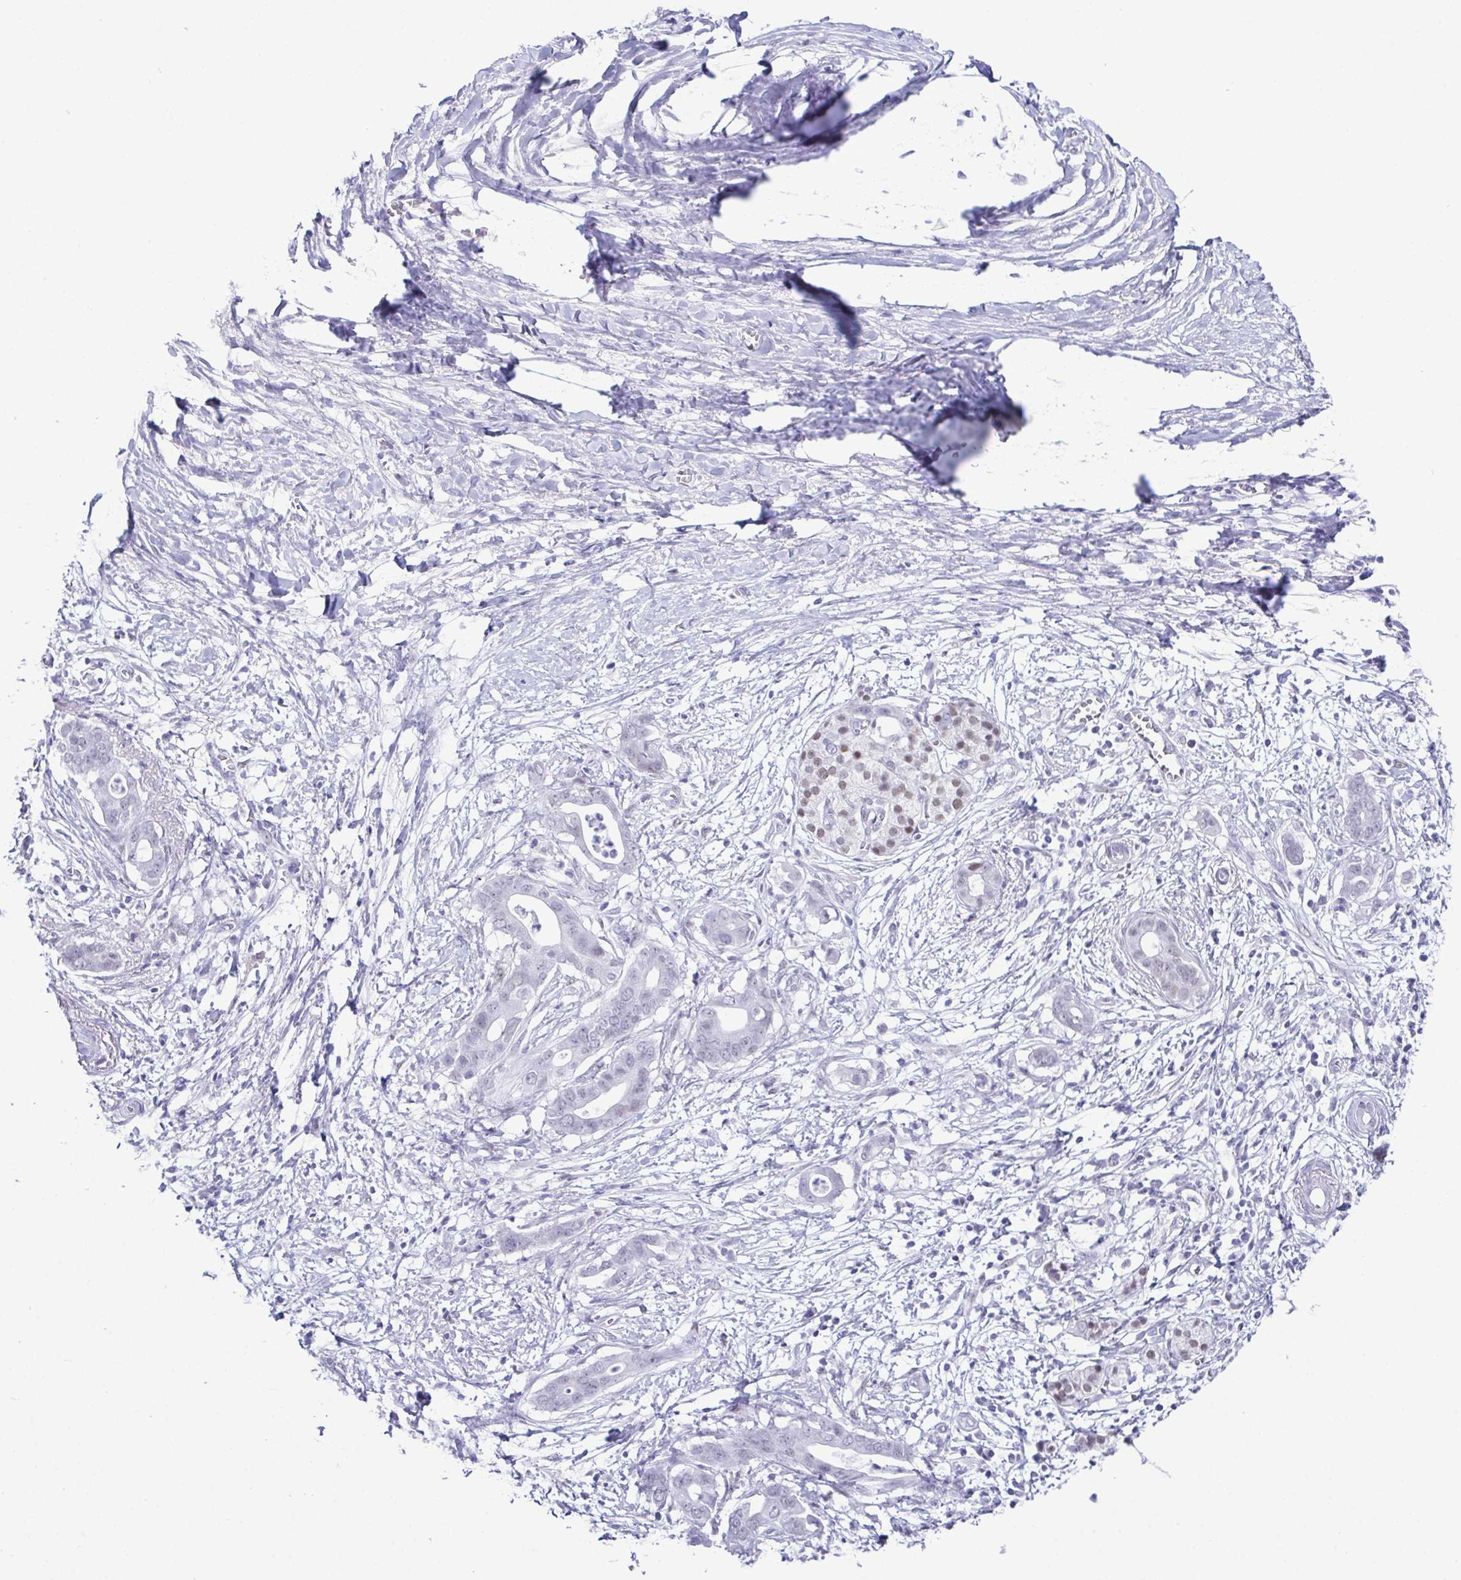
{"staining": {"intensity": "negative", "quantity": "none", "location": "none"}, "tissue": "pancreatic cancer", "cell_type": "Tumor cells", "image_type": "cancer", "snomed": [{"axis": "morphology", "description": "Adenocarcinoma, NOS"}, {"axis": "topography", "description": "Pancreas"}], "caption": "DAB immunohistochemical staining of adenocarcinoma (pancreatic) displays no significant positivity in tumor cells.", "gene": "SUGP2", "patient": {"sex": "male", "age": 61}}